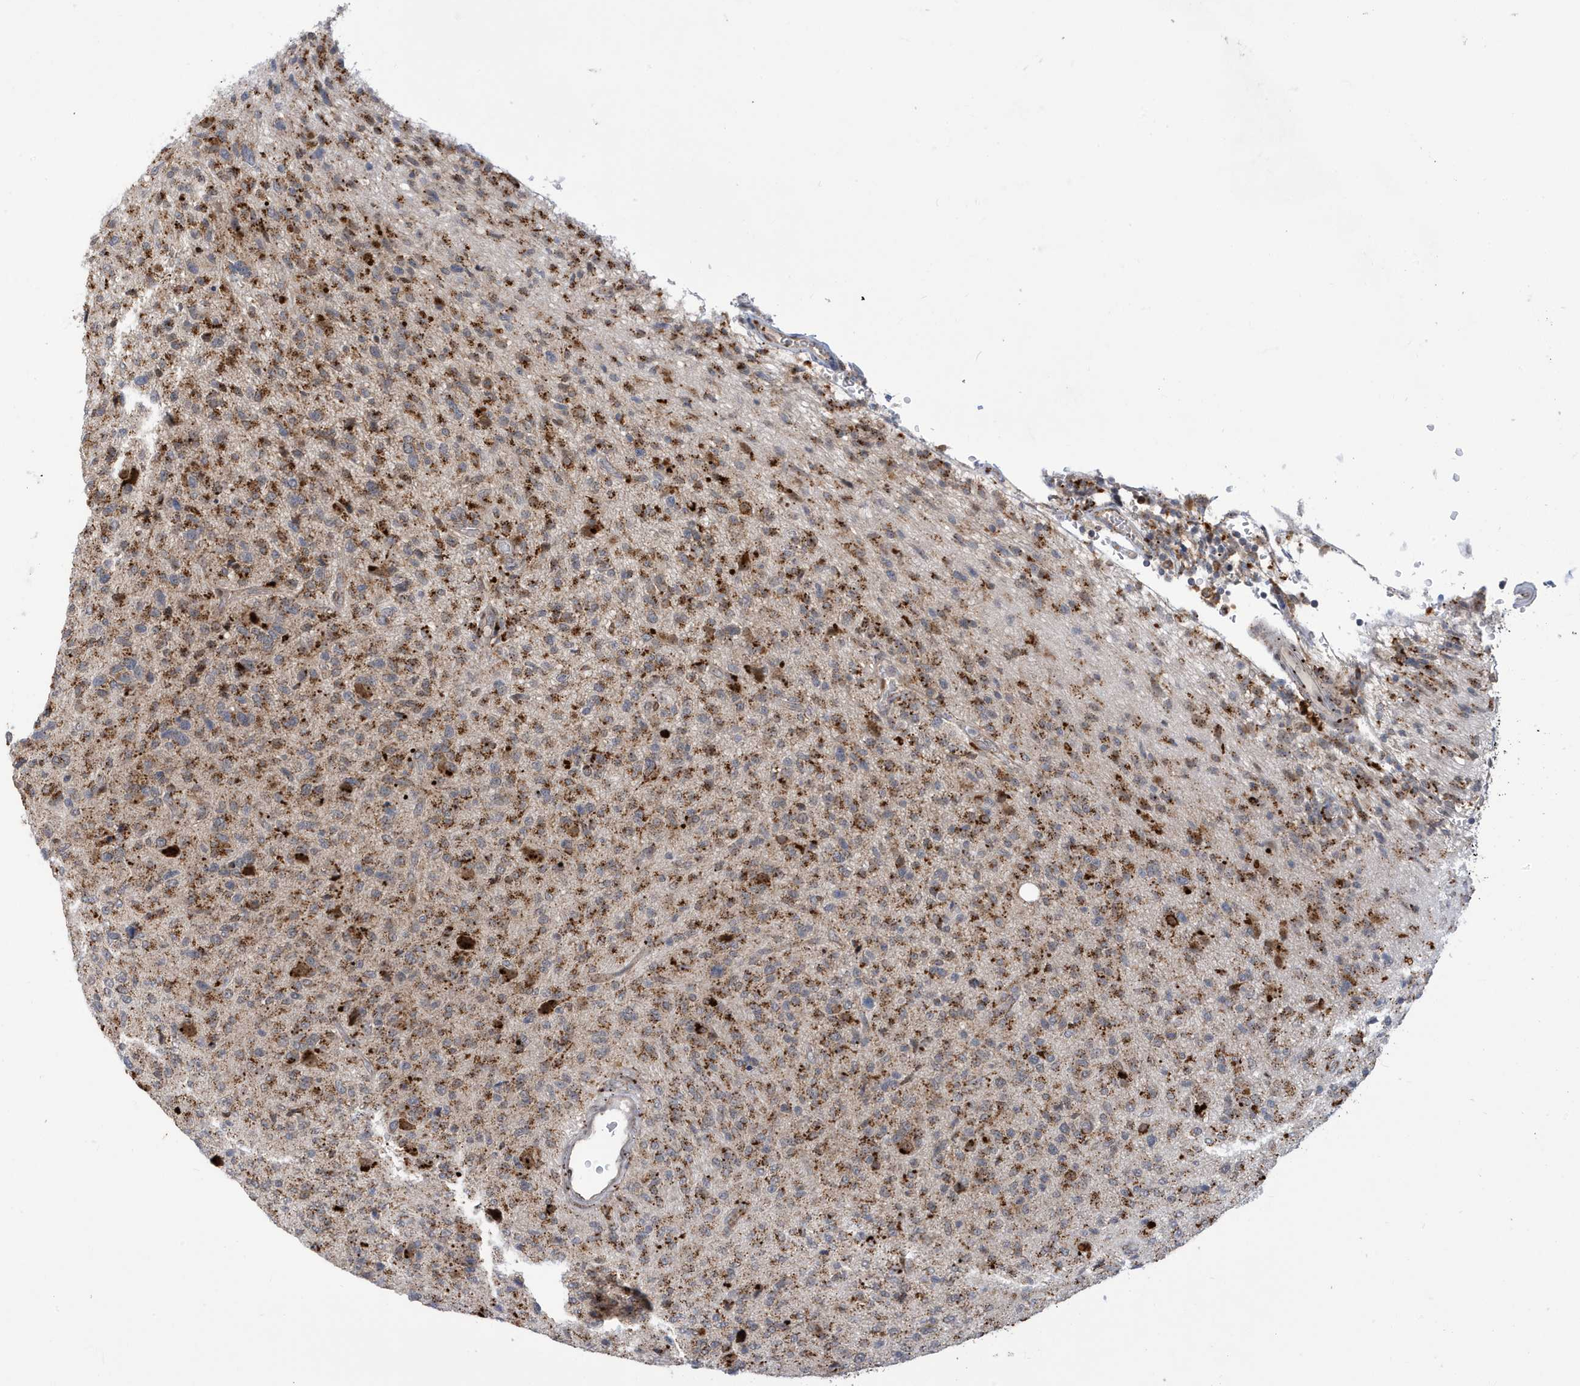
{"staining": {"intensity": "moderate", "quantity": ">75%", "location": "cytoplasmic/membranous"}, "tissue": "glioma", "cell_type": "Tumor cells", "image_type": "cancer", "snomed": [{"axis": "morphology", "description": "Glioma, malignant, High grade"}, {"axis": "topography", "description": "Brain"}], "caption": "Immunohistochemistry (IHC) image of human malignant high-grade glioma stained for a protein (brown), which displays medium levels of moderate cytoplasmic/membranous expression in about >75% of tumor cells.", "gene": "ZNF507", "patient": {"sex": "female", "age": 57}}